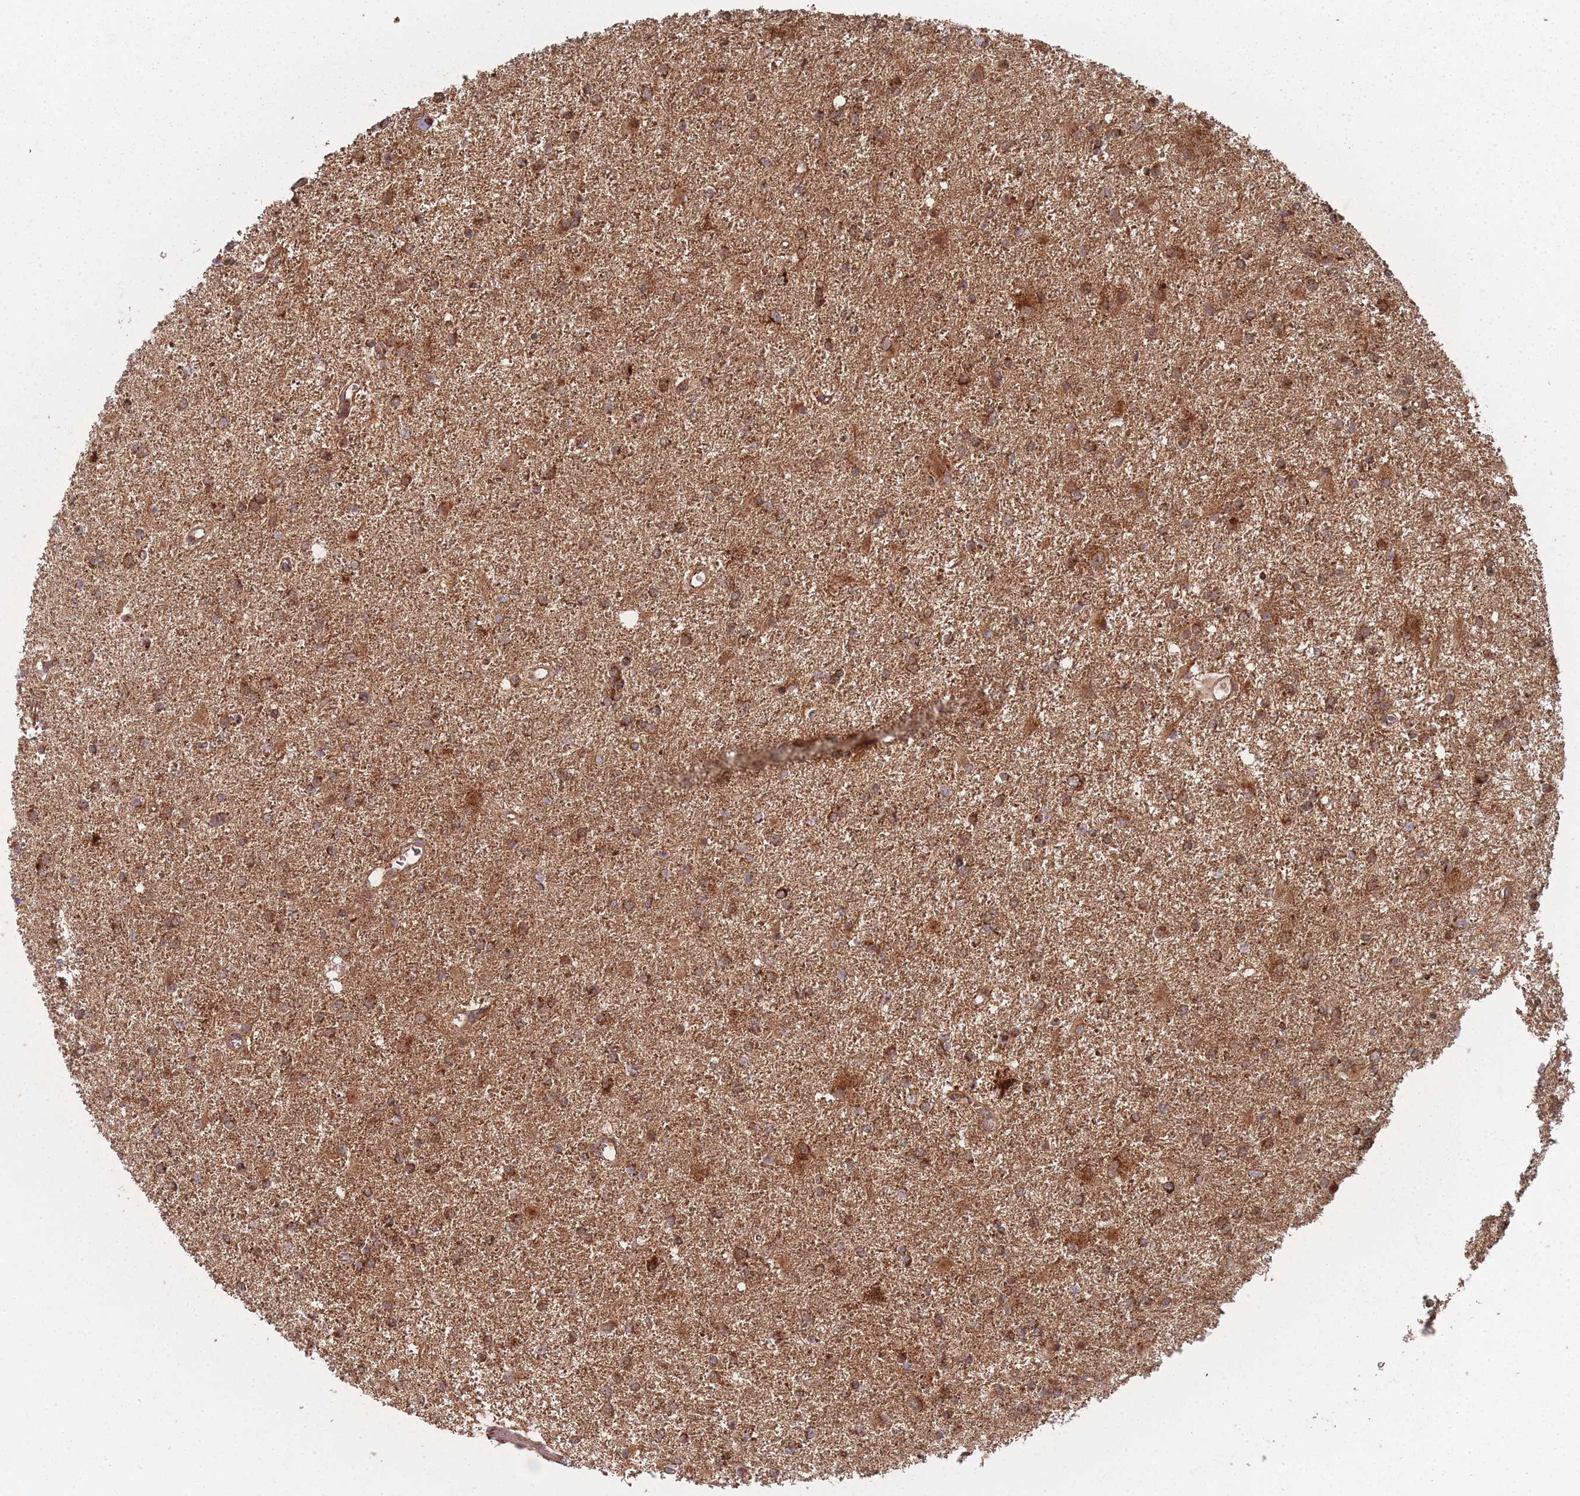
{"staining": {"intensity": "moderate", "quantity": ">75%", "location": "cytoplasmic/membranous"}, "tissue": "glioma", "cell_type": "Tumor cells", "image_type": "cancer", "snomed": [{"axis": "morphology", "description": "Glioma, malignant, High grade"}, {"axis": "topography", "description": "Brain"}], "caption": "This image displays immunohistochemistry (IHC) staining of human glioma, with medium moderate cytoplasmic/membranous staining in approximately >75% of tumor cells.", "gene": "PSMB3", "patient": {"sex": "female", "age": 50}}